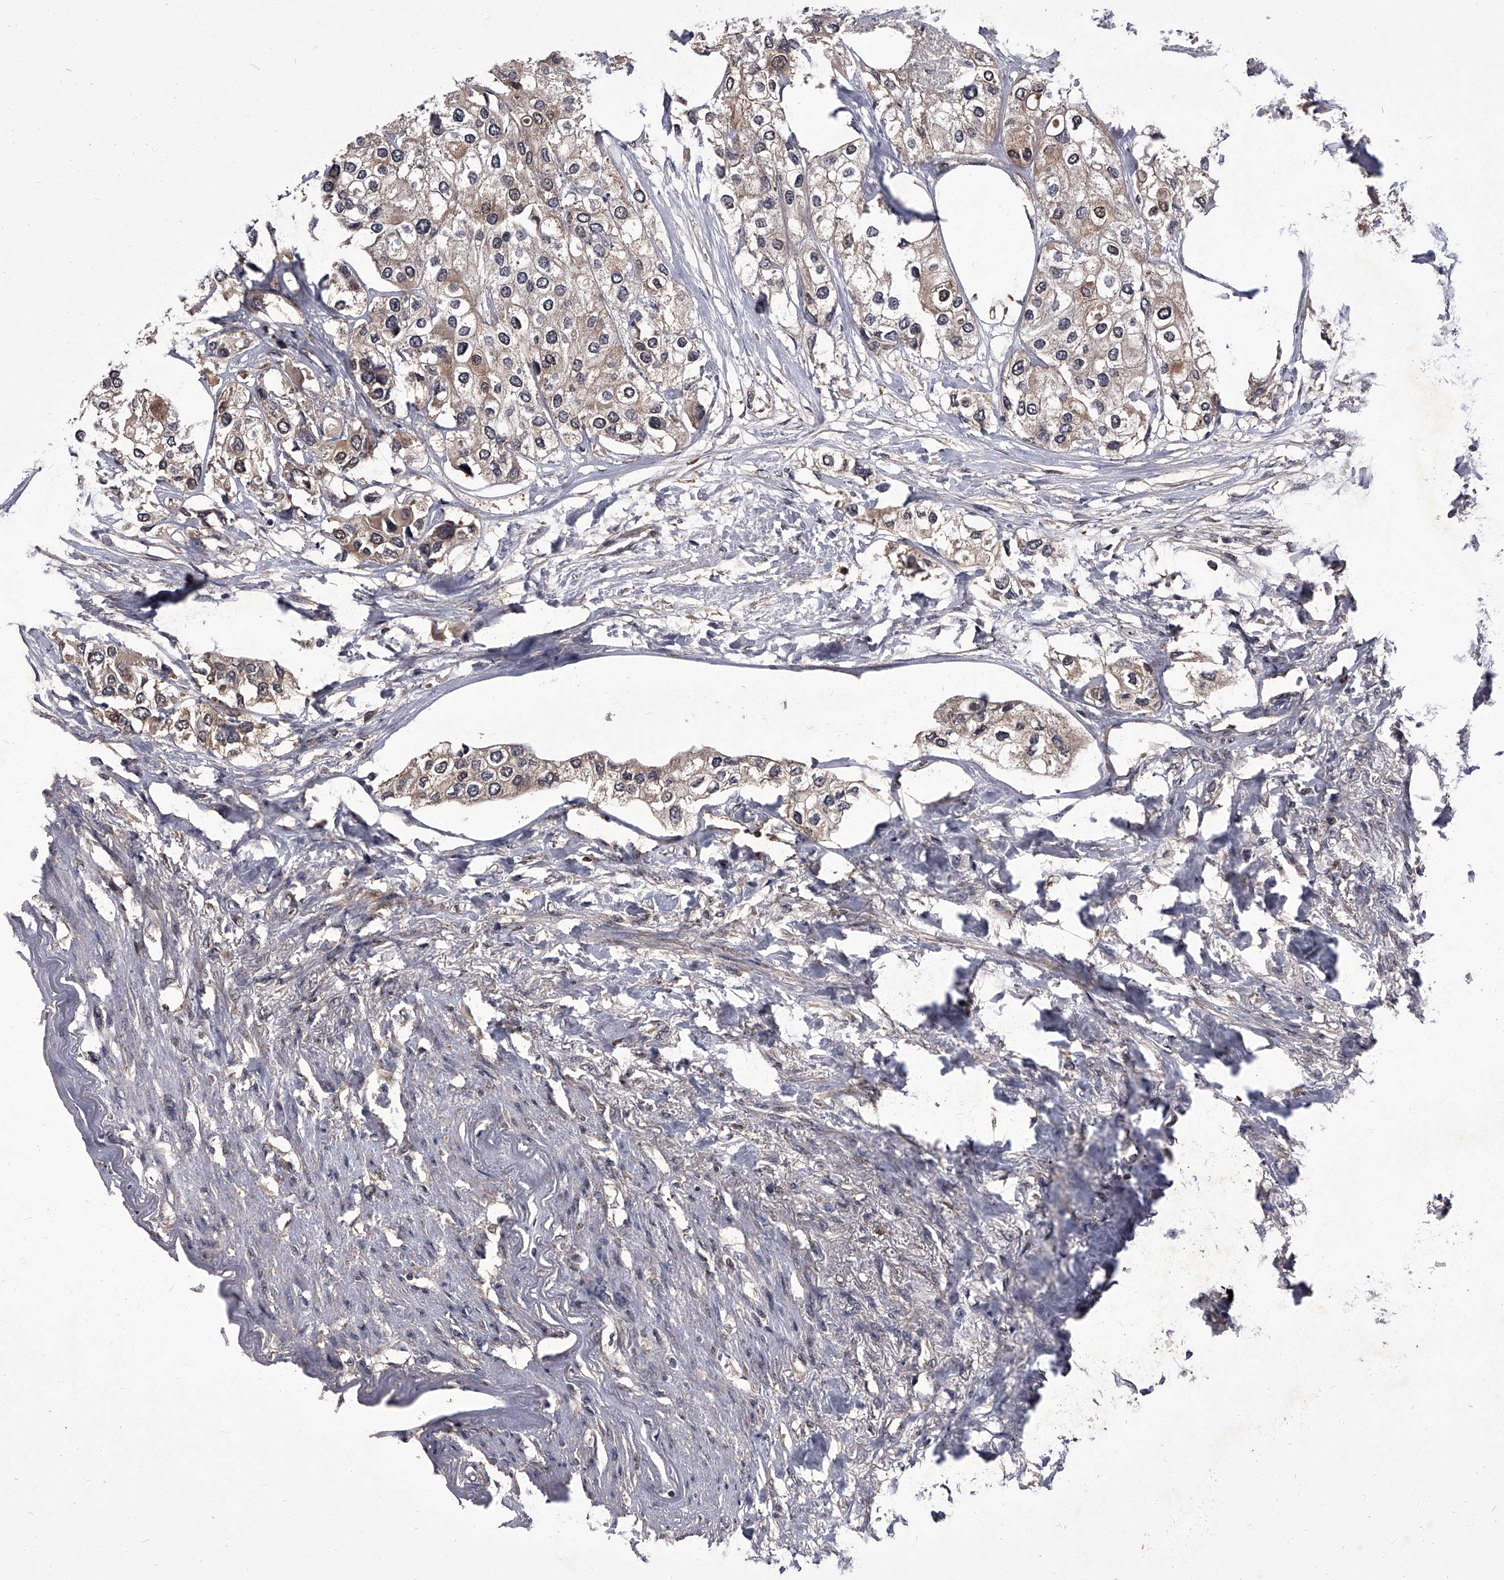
{"staining": {"intensity": "weak", "quantity": "25%-75%", "location": "cytoplasmic/membranous"}, "tissue": "urothelial cancer", "cell_type": "Tumor cells", "image_type": "cancer", "snomed": [{"axis": "morphology", "description": "Urothelial carcinoma, High grade"}, {"axis": "topography", "description": "Urinary bladder"}], "caption": "Urothelial carcinoma (high-grade) stained for a protein (brown) shows weak cytoplasmic/membranous positive expression in about 25%-75% of tumor cells.", "gene": "SLC18B1", "patient": {"sex": "male", "age": 64}}